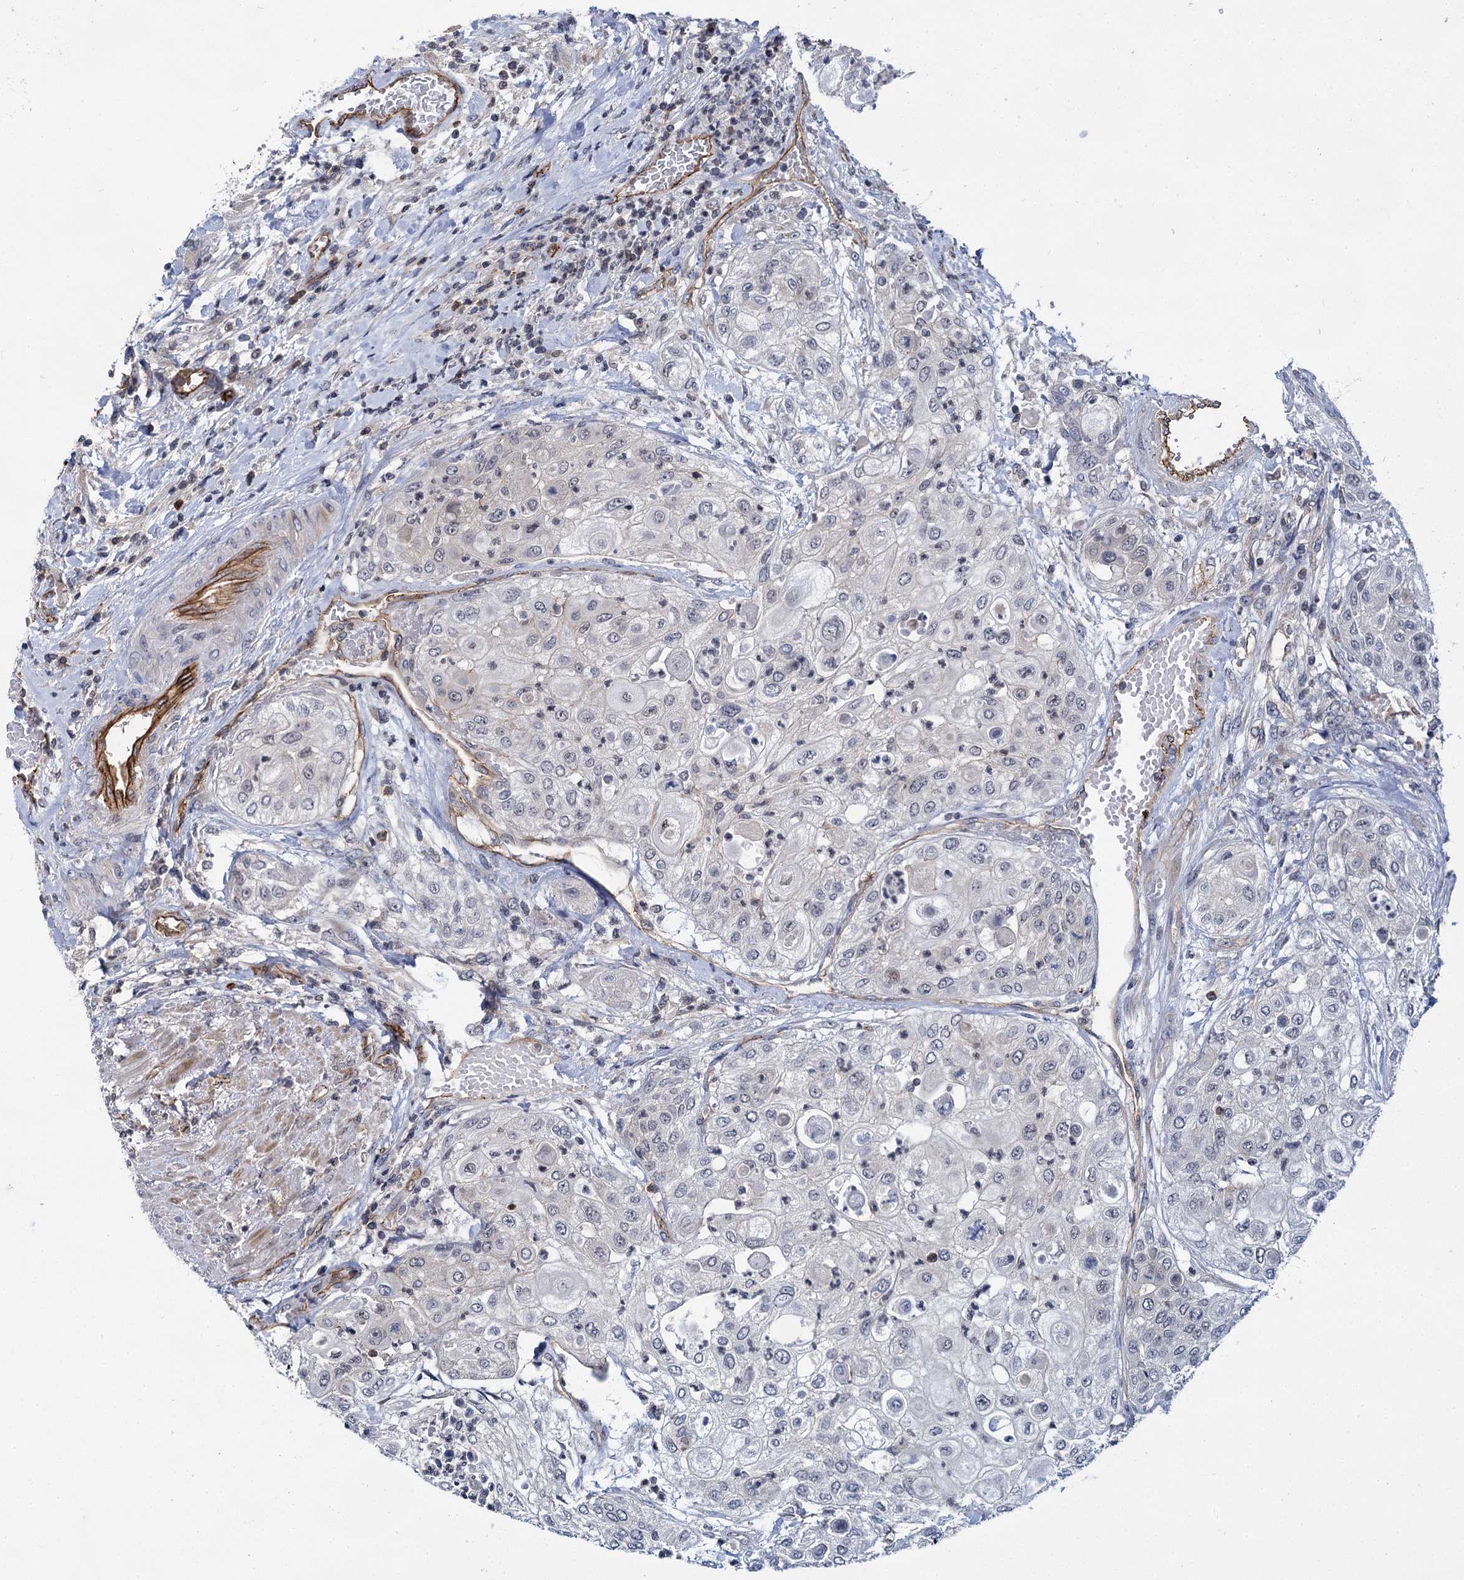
{"staining": {"intensity": "negative", "quantity": "none", "location": "none"}, "tissue": "urothelial cancer", "cell_type": "Tumor cells", "image_type": "cancer", "snomed": [{"axis": "morphology", "description": "Urothelial carcinoma, High grade"}, {"axis": "topography", "description": "Urinary bladder"}], "caption": "Tumor cells show no significant staining in urothelial carcinoma (high-grade).", "gene": "ABLIM1", "patient": {"sex": "female", "age": 79}}